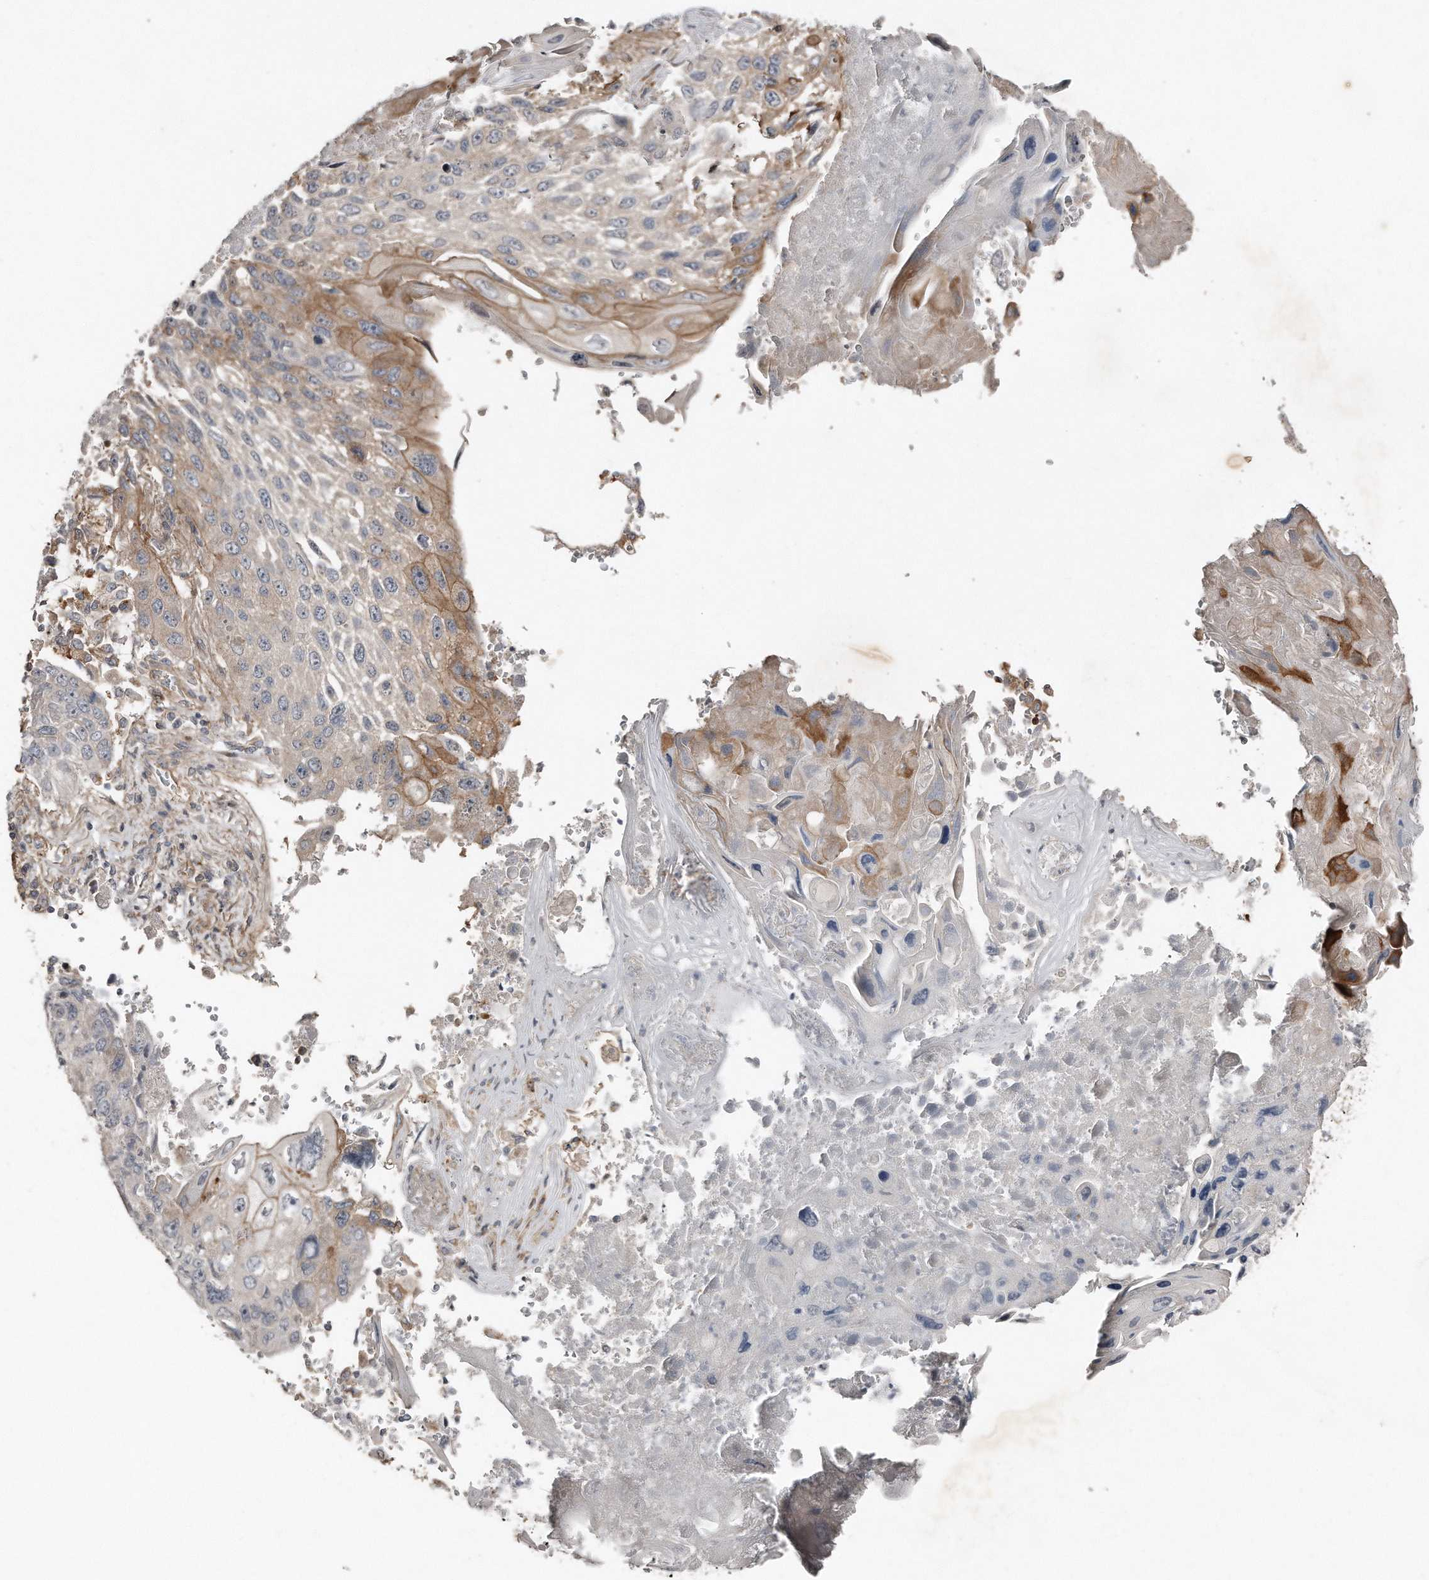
{"staining": {"intensity": "moderate", "quantity": "<25%", "location": "cytoplasmic/membranous"}, "tissue": "lung cancer", "cell_type": "Tumor cells", "image_type": "cancer", "snomed": [{"axis": "morphology", "description": "Squamous cell carcinoma, NOS"}, {"axis": "topography", "description": "Lung"}], "caption": "Lung cancer (squamous cell carcinoma) stained with a protein marker shows moderate staining in tumor cells.", "gene": "SNAP47", "patient": {"sex": "male", "age": 61}}